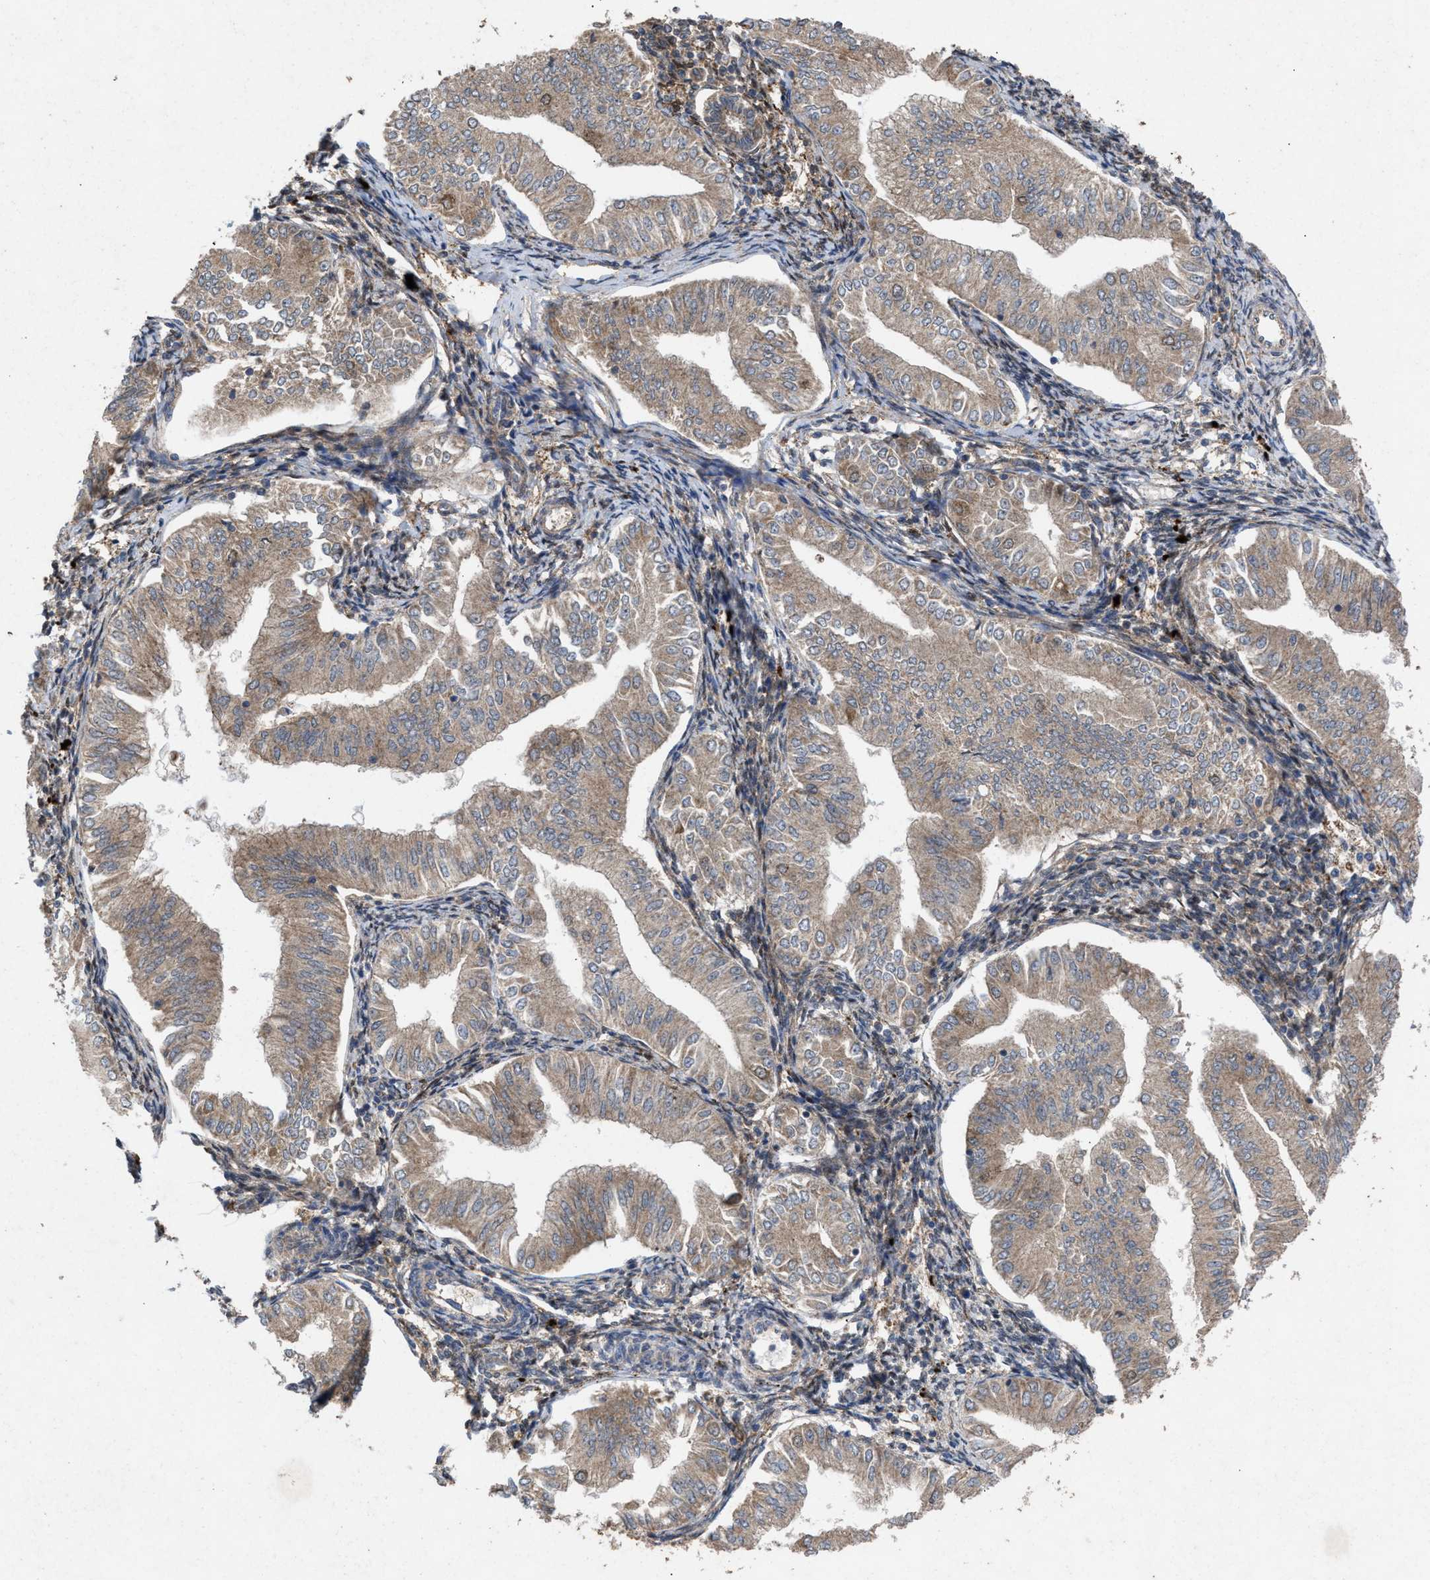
{"staining": {"intensity": "weak", "quantity": ">75%", "location": "cytoplasmic/membranous"}, "tissue": "endometrial cancer", "cell_type": "Tumor cells", "image_type": "cancer", "snomed": [{"axis": "morphology", "description": "Normal tissue, NOS"}, {"axis": "morphology", "description": "Adenocarcinoma, NOS"}, {"axis": "topography", "description": "Endometrium"}], "caption": "Immunohistochemical staining of human endometrial cancer reveals low levels of weak cytoplasmic/membranous positivity in approximately >75% of tumor cells. (Brightfield microscopy of DAB IHC at high magnification).", "gene": "MSI2", "patient": {"sex": "female", "age": 53}}